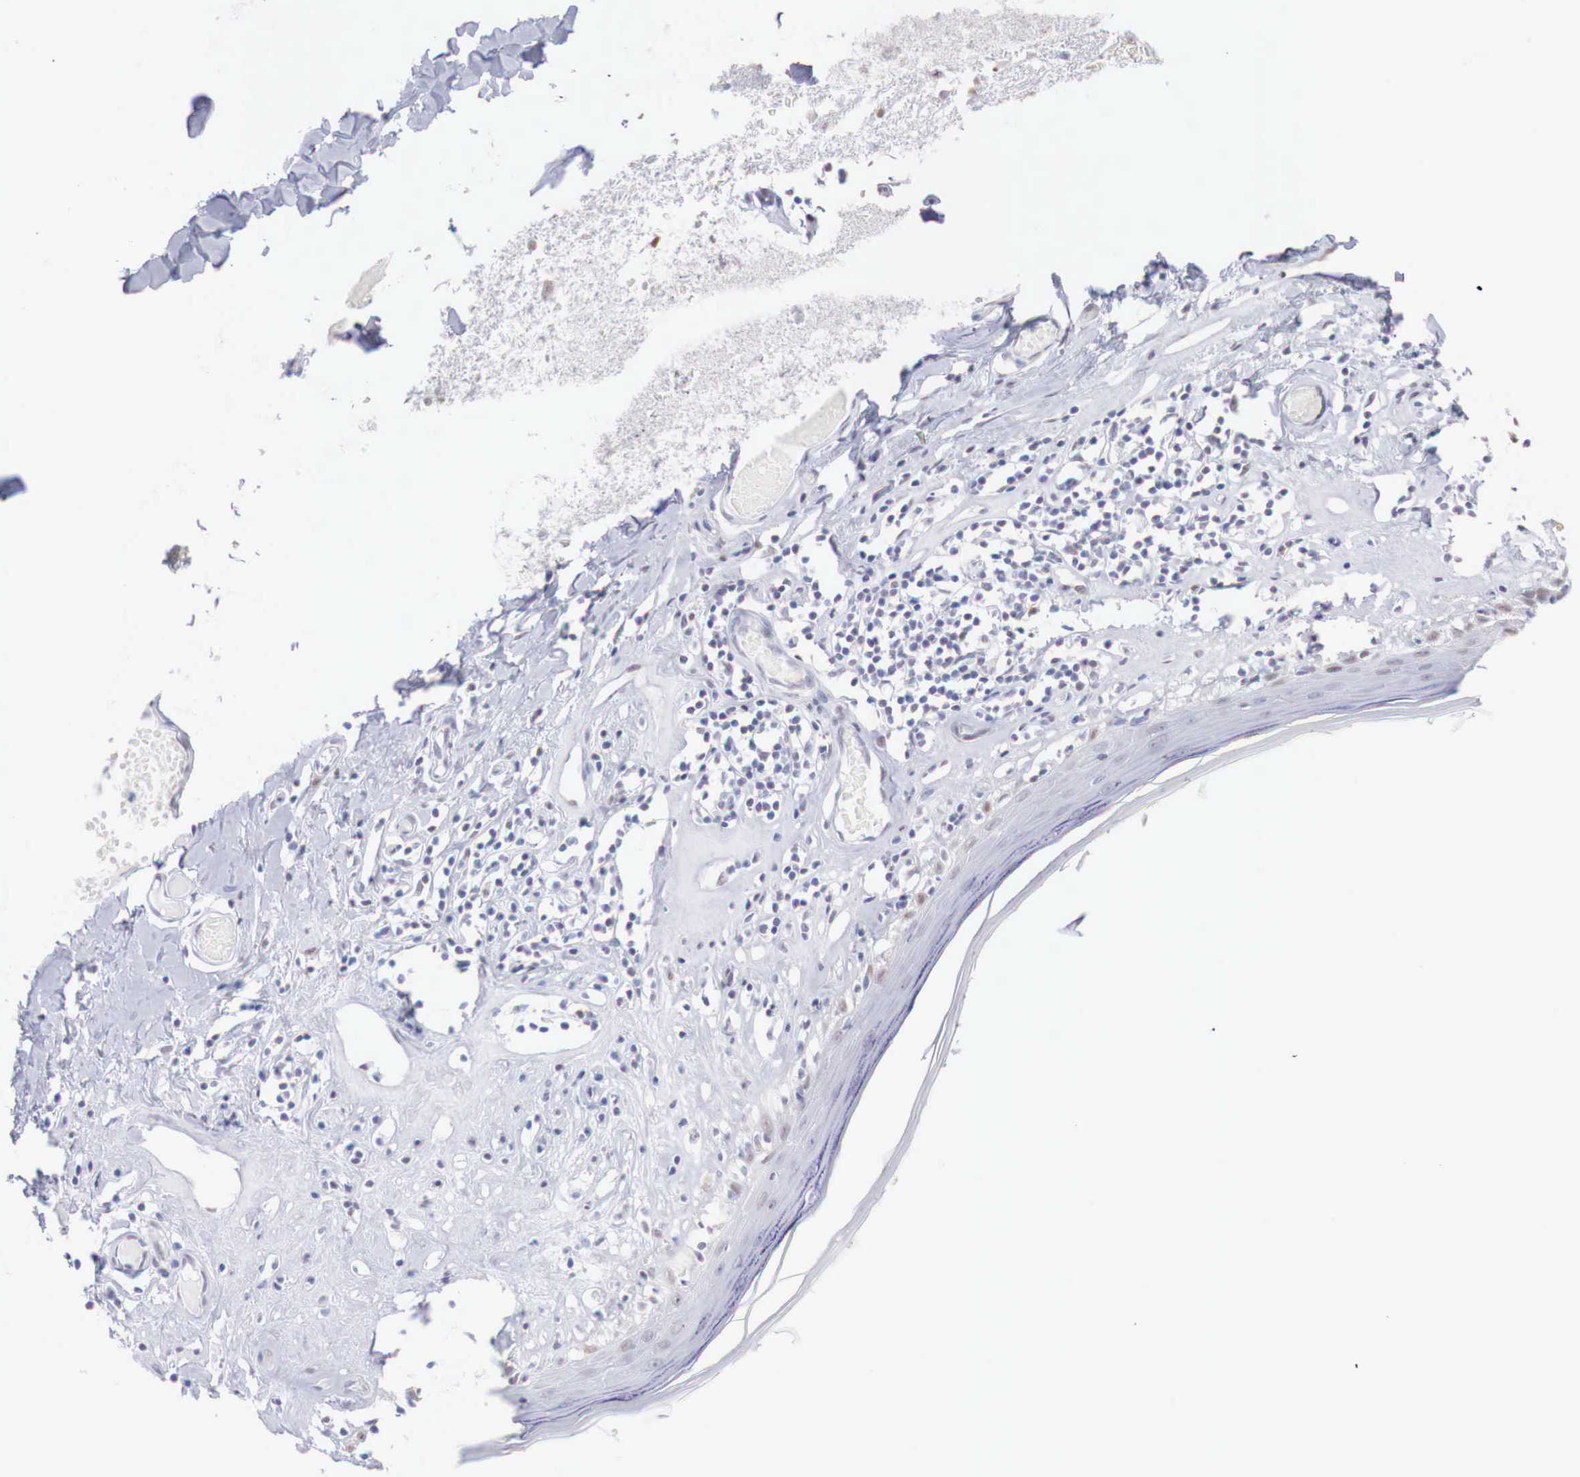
{"staining": {"intensity": "moderate", "quantity": "25%-75%", "location": "nuclear"}, "tissue": "skin", "cell_type": "Epidermal cells", "image_type": "normal", "snomed": [{"axis": "morphology", "description": "Normal tissue, NOS"}, {"axis": "topography", "description": "Vascular tissue"}, {"axis": "topography", "description": "Vulva"}, {"axis": "topography", "description": "Peripheral nerve tissue"}], "caption": "This is a micrograph of IHC staining of unremarkable skin, which shows moderate staining in the nuclear of epidermal cells.", "gene": "FOXP2", "patient": {"sex": "female", "age": 86}}